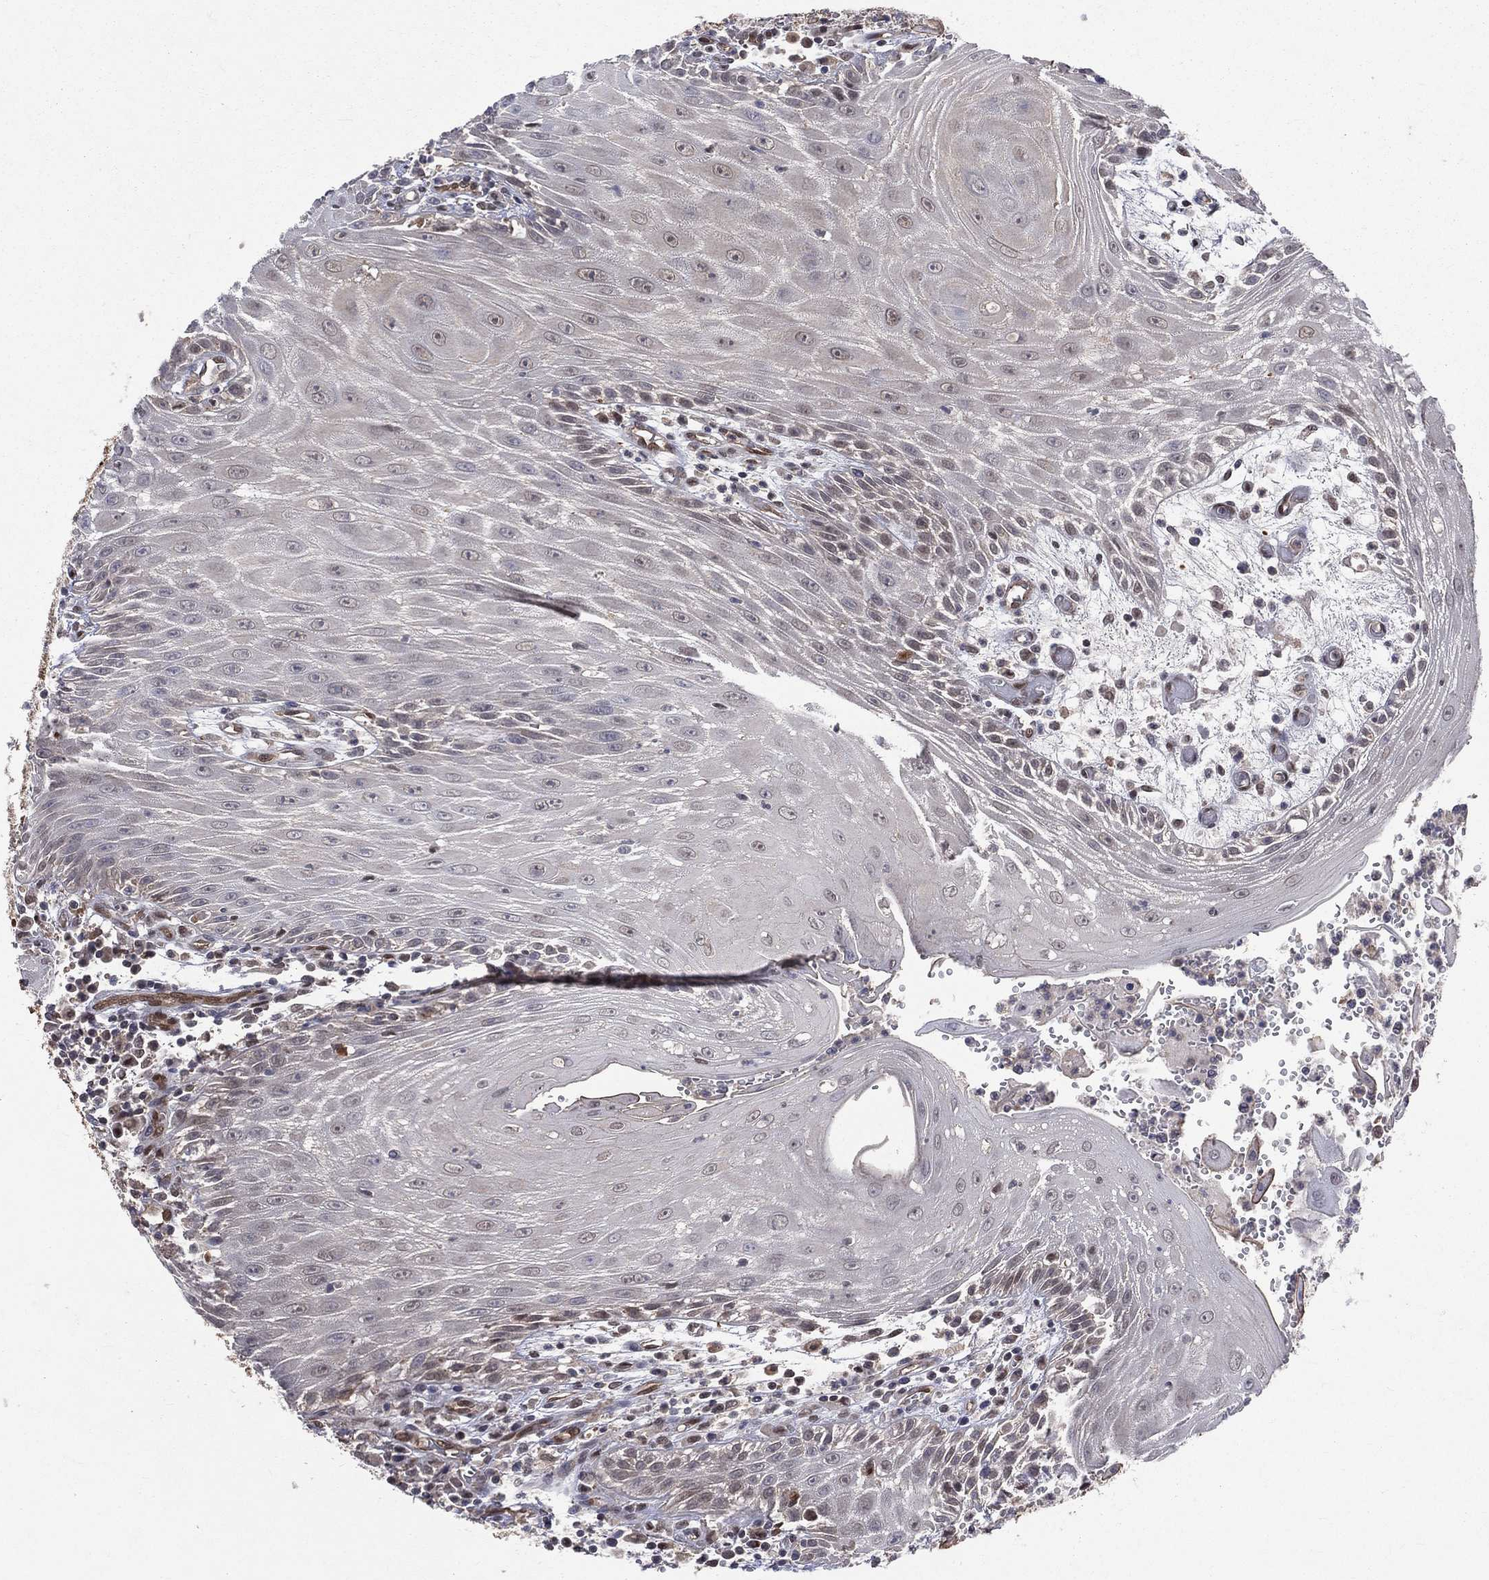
{"staining": {"intensity": "negative", "quantity": "none", "location": "none"}, "tissue": "head and neck cancer", "cell_type": "Tumor cells", "image_type": "cancer", "snomed": [{"axis": "morphology", "description": "Squamous cell carcinoma, NOS"}, {"axis": "topography", "description": "Oral tissue"}, {"axis": "topography", "description": "Head-Neck"}], "caption": "Tumor cells are negative for protein expression in human head and neck cancer (squamous cell carcinoma). (DAB immunohistochemistry, high magnification).", "gene": "GMPR2", "patient": {"sex": "male", "age": 58}}